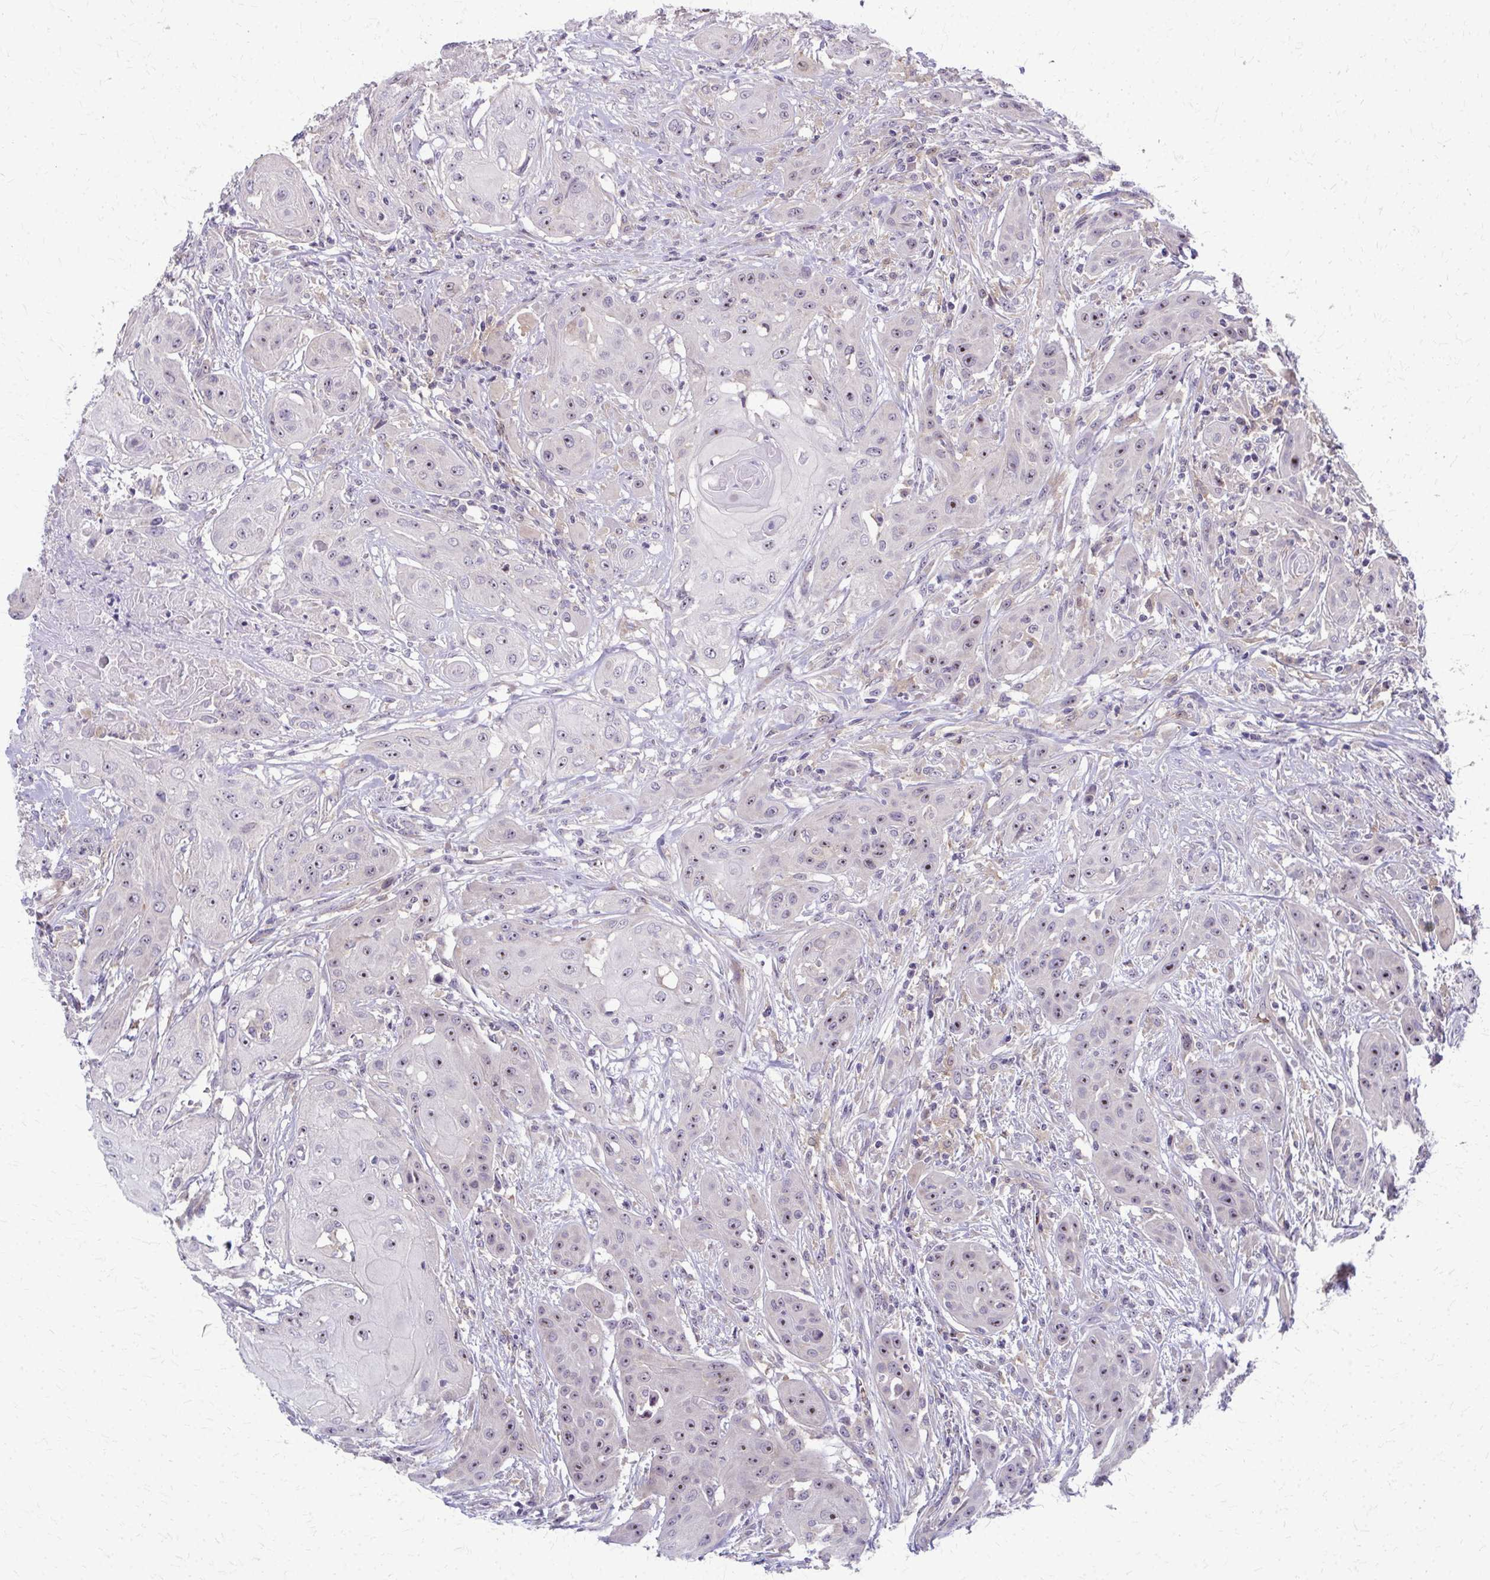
{"staining": {"intensity": "moderate", "quantity": "25%-75%", "location": "nuclear"}, "tissue": "head and neck cancer", "cell_type": "Tumor cells", "image_type": "cancer", "snomed": [{"axis": "morphology", "description": "Squamous cell carcinoma, NOS"}, {"axis": "topography", "description": "Oral tissue"}, {"axis": "topography", "description": "Head-Neck"}, {"axis": "topography", "description": "Neck, NOS"}], "caption": "Tumor cells exhibit moderate nuclear staining in approximately 25%-75% of cells in head and neck cancer (squamous cell carcinoma).", "gene": "NUDT16", "patient": {"sex": "female", "age": 55}}